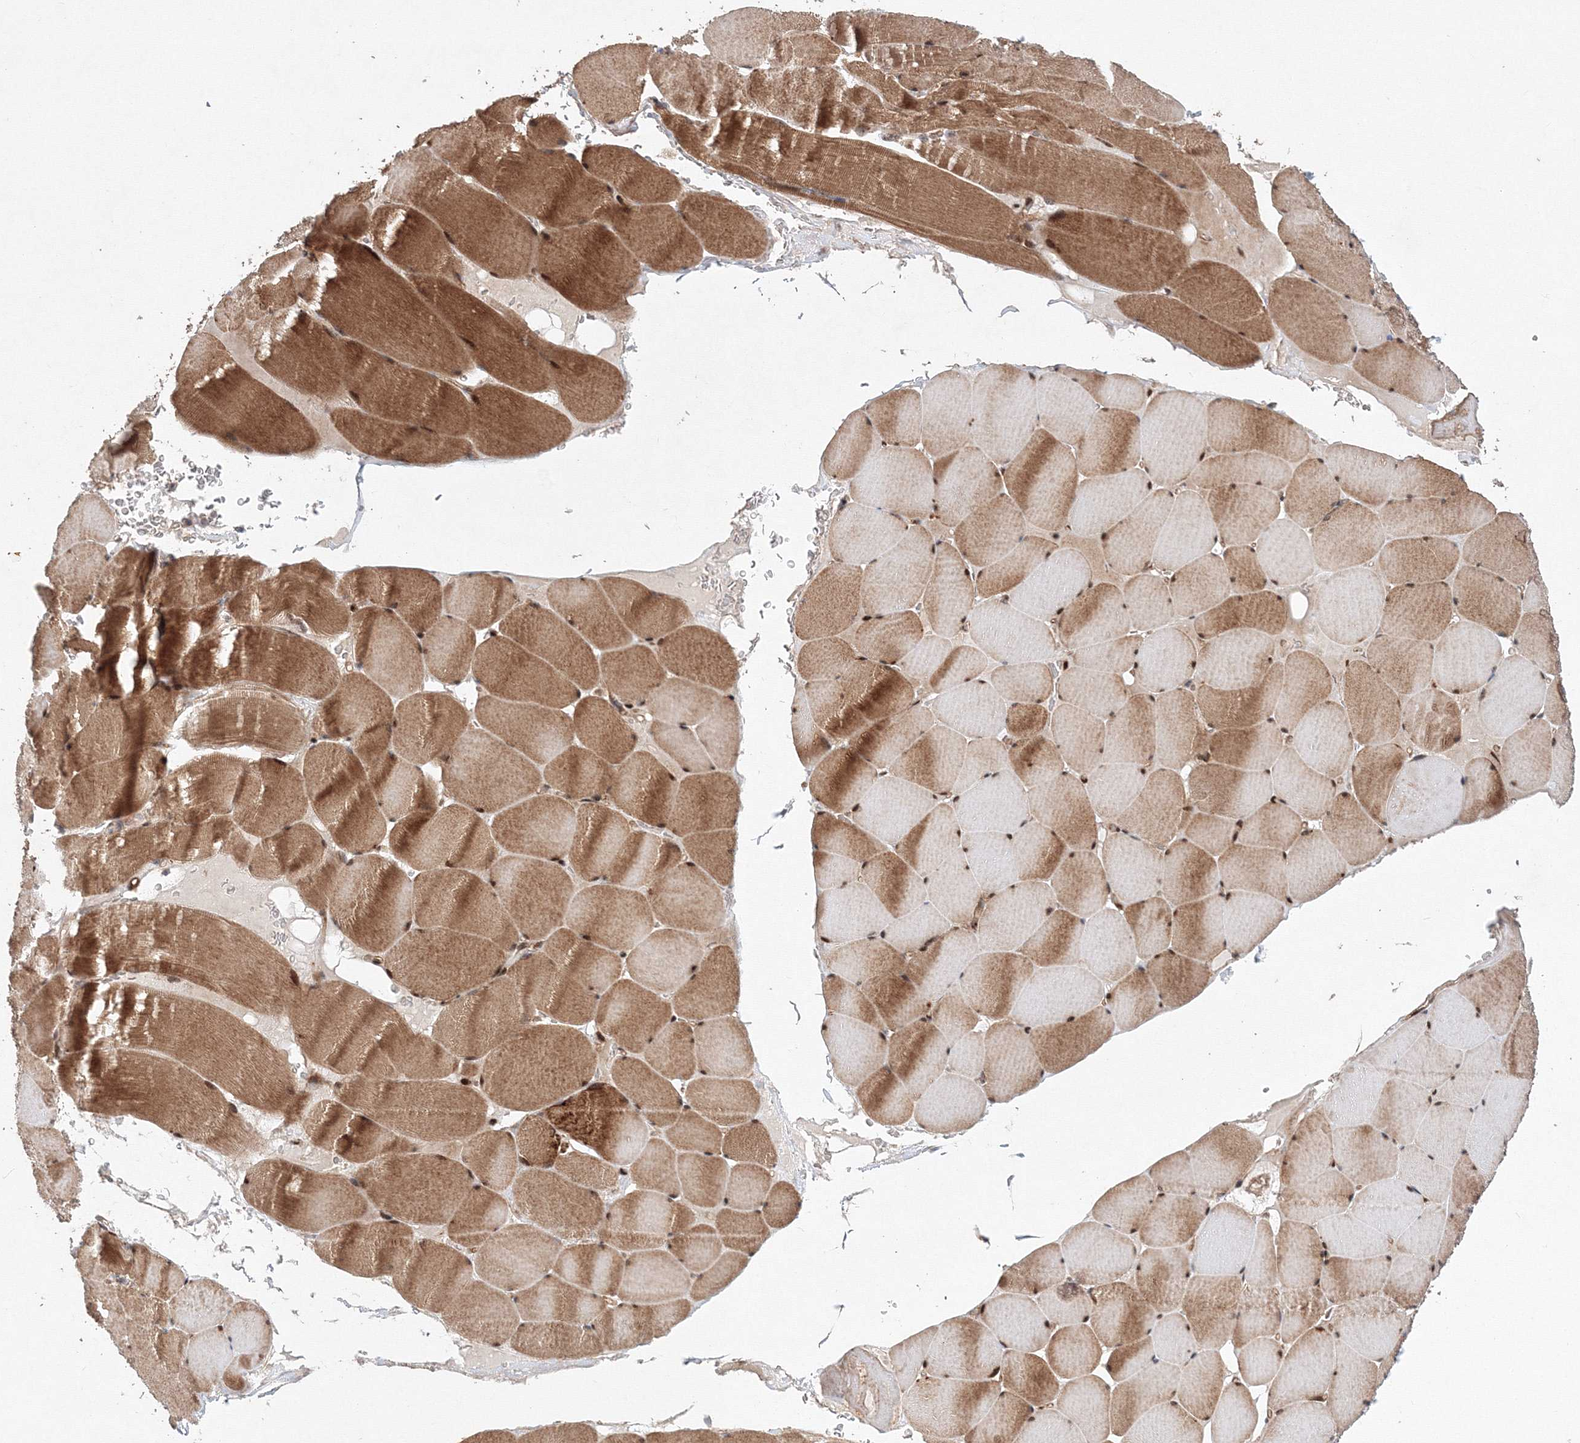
{"staining": {"intensity": "moderate", "quantity": ">75%", "location": "cytoplasmic/membranous,nuclear"}, "tissue": "skeletal muscle", "cell_type": "Myocytes", "image_type": "normal", "snomed": [{"axis": "morphology", "description": "Normal tissue, NOS"}, {"axis": "topography", "description": "Skeletal muscle"}], "caption": "Moderate cytoplasmic/membranous,nuclear staining for a protein is identified in about >75% of myocytes of normal skeletal muscle using immunohistochemistry.", "gene": "ANKAR", "patient": {"sex": "male", "age": 62}}